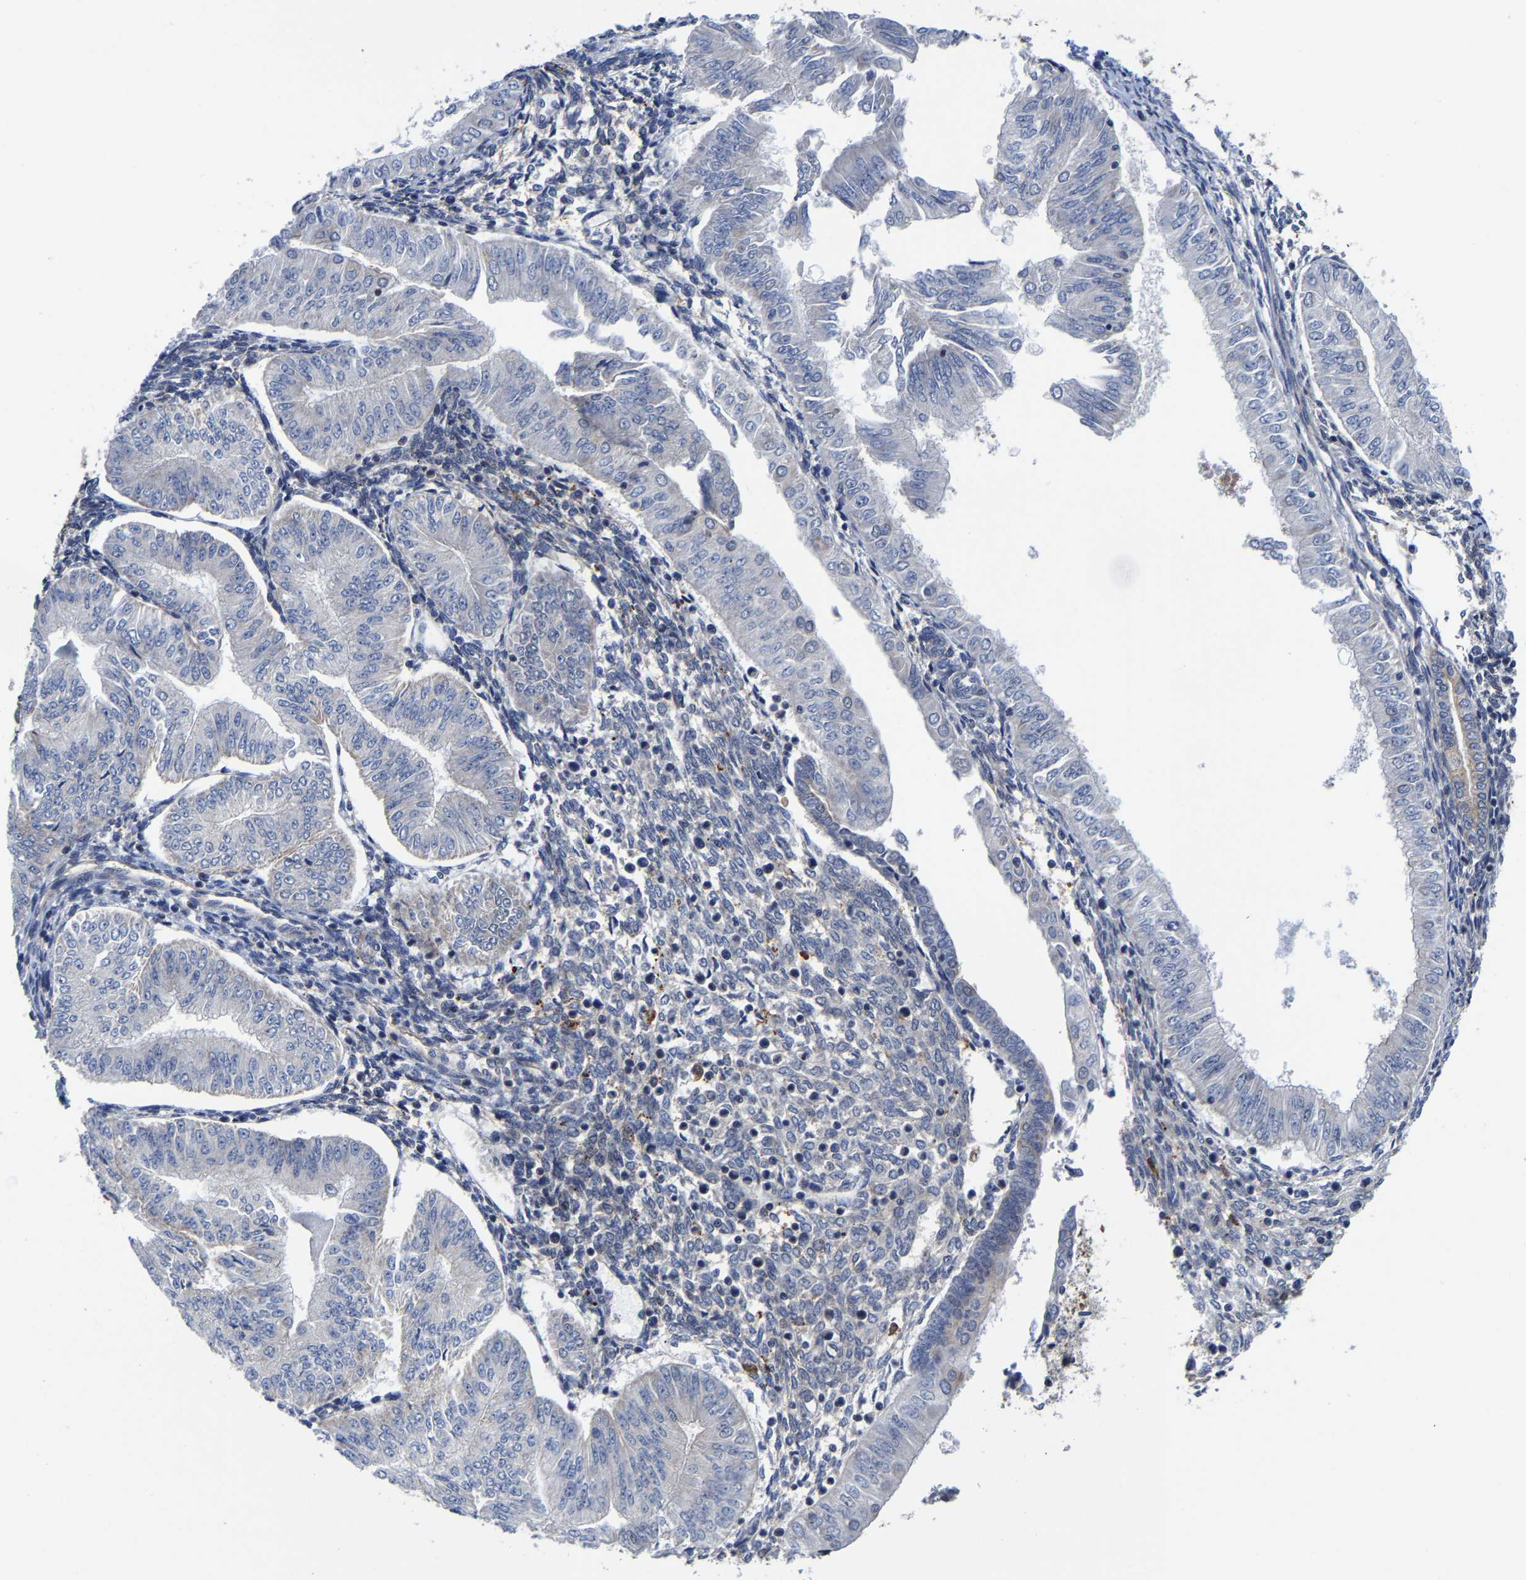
{"staining": {"intensity": "negative", "quantity": "none", "location": "none"}, "tissue": "endometrial cancer", "cell_type": "Tumor cells", "image_type": "cancer", "snomed": [{"axis": "morphology", "description": "Normal tissue, NOS"}, {"axis": "morphology", "description": "Adenocarcinoma, NOS"}, {"axis": "topography", "description": "Endometrium"}], "caption": "Immunohistochemical staining of human endometrial cancer reveals no significant positivity in tumor cells.", "gene": "PFKFB3", "patient": {"sex": "female", "age": 53}}